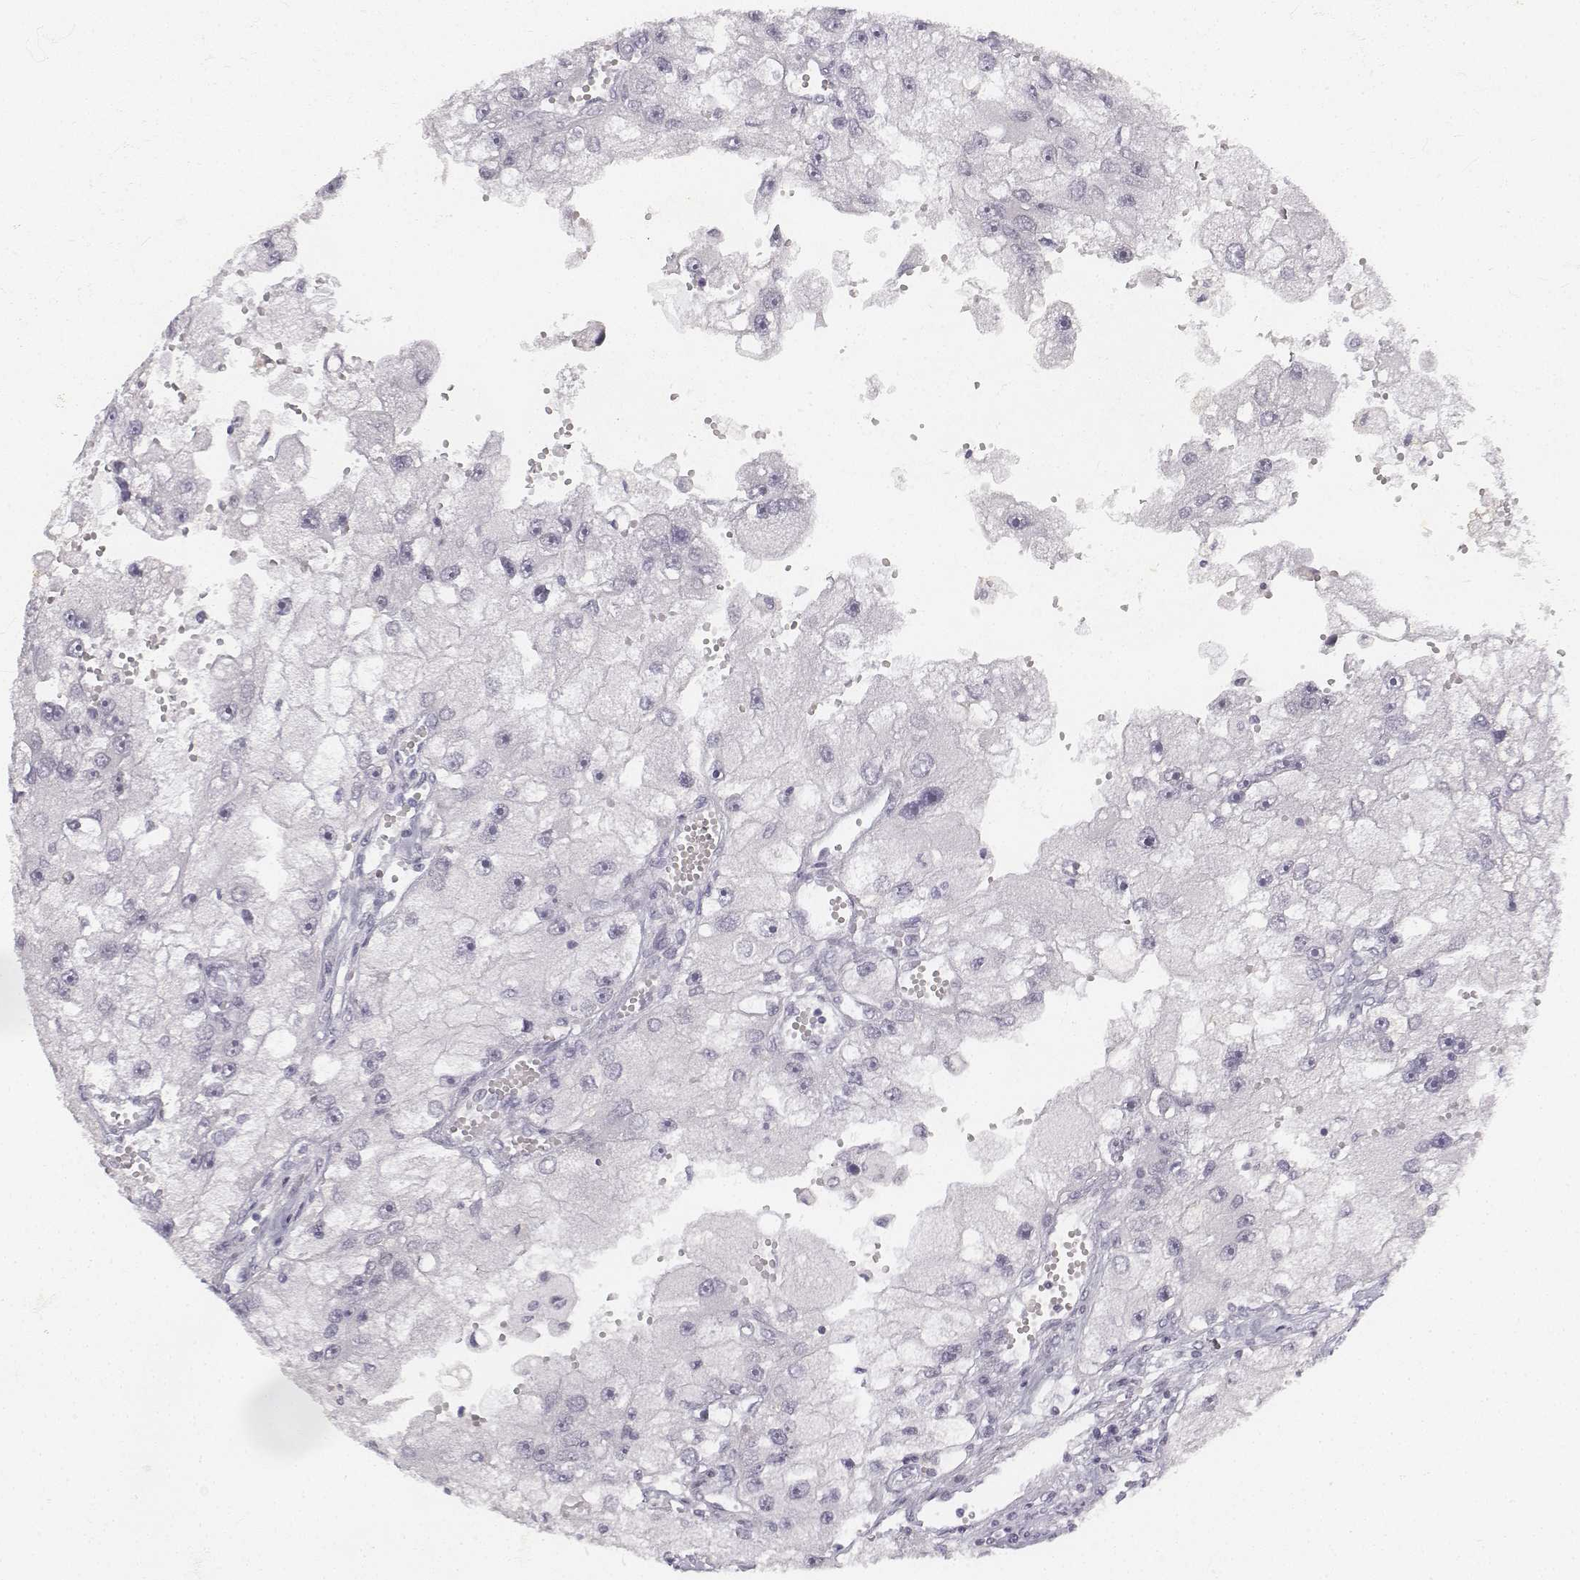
{"staining": {"intensity": "negative", "quantity": "none", "location": "none"}, "tissue": "renal cancer", "cell_type": "Tumor cells", "image_type": "cancer", "snomed": [{"axis": "morphology", "description": "Adenocarcinoma, NOS"}, {"axis": "topography", "description": "Kidney"}], "caption": "A micrograph of human adenocarcinoma (renal) is negative for staining in tumor cells.", "gene": "KRT84", "patient": {"sex": "male", "age": 63}}